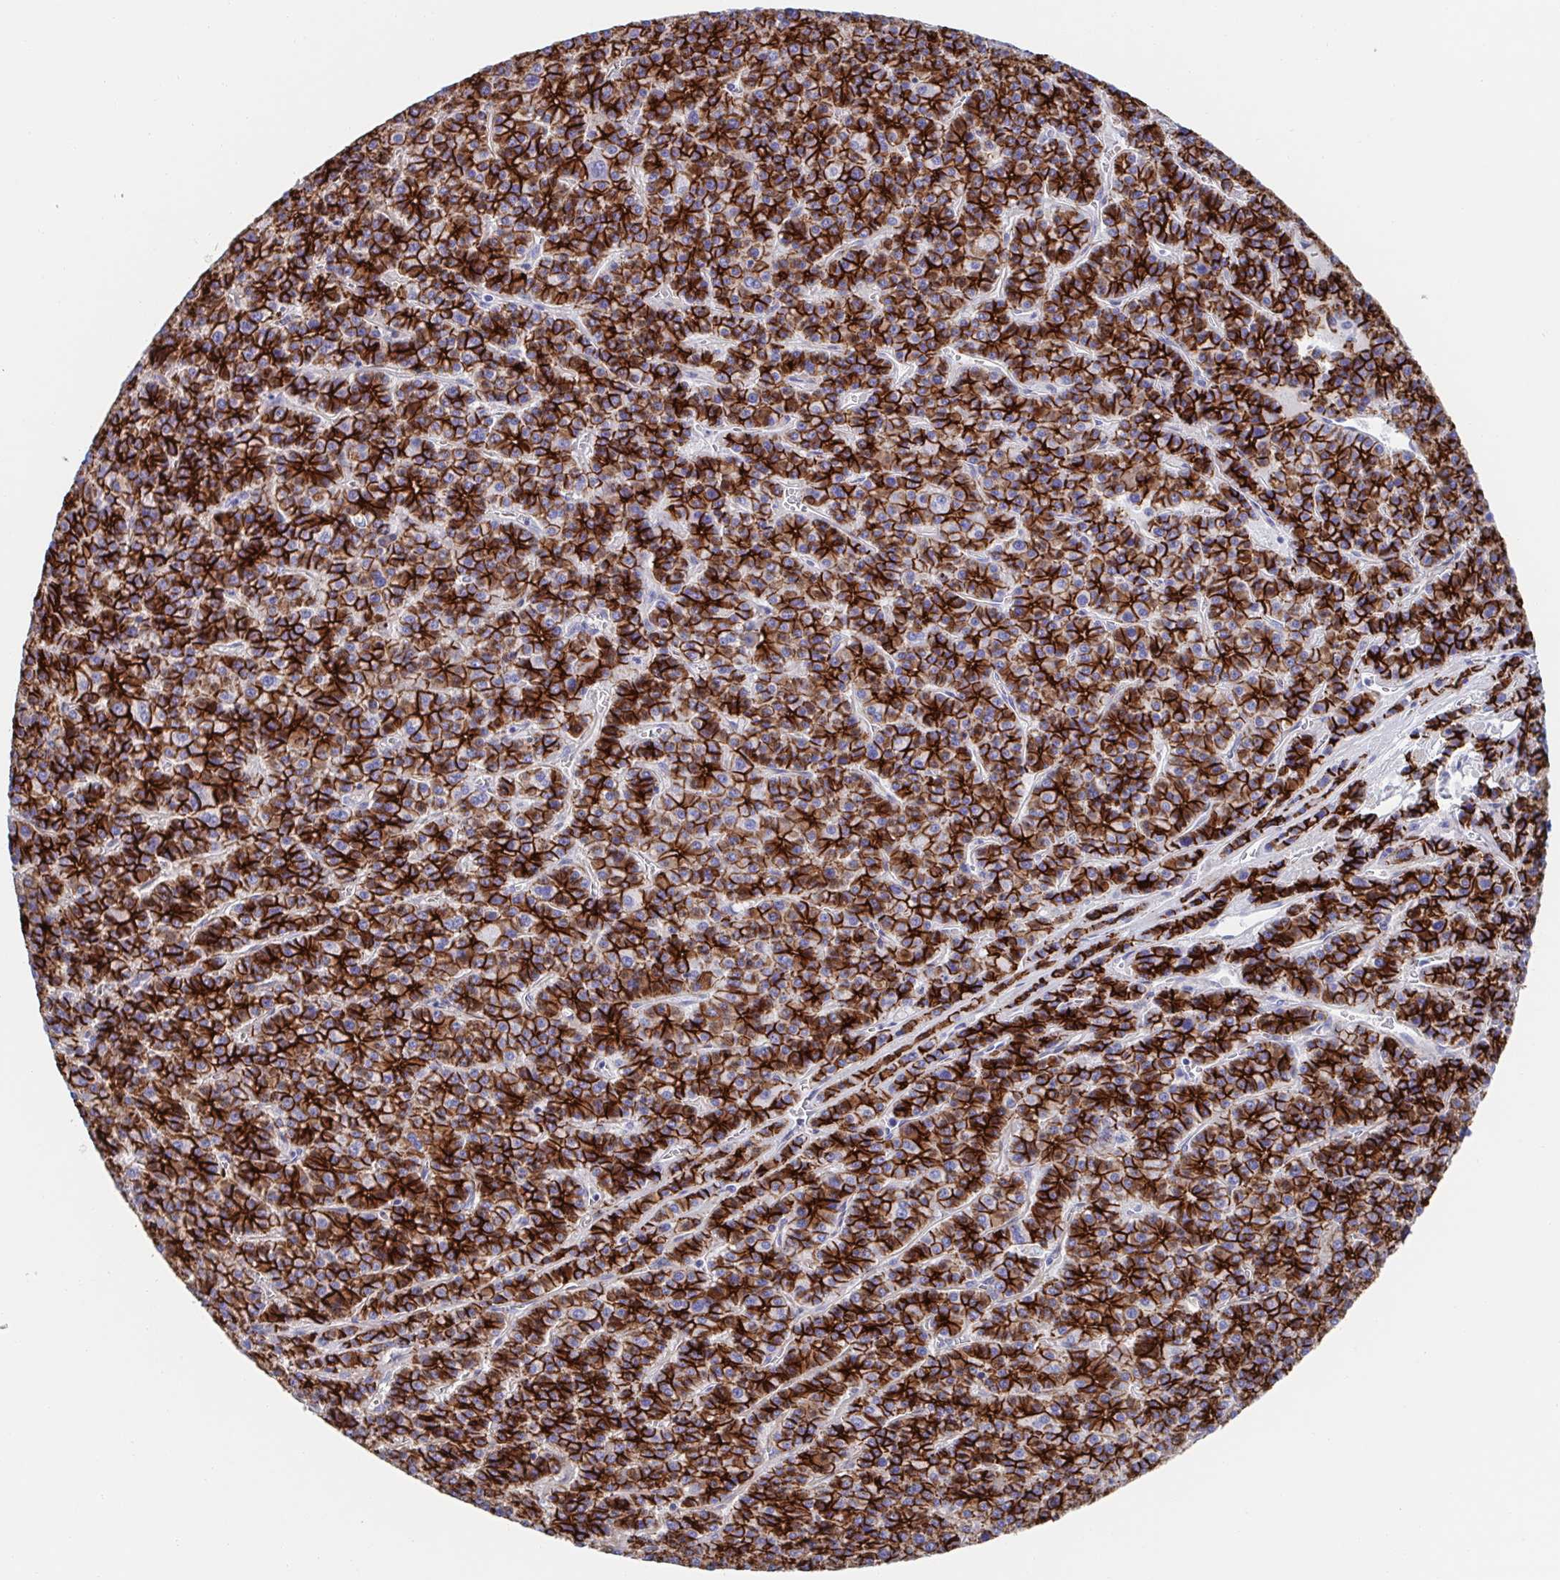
{"staining": {"intensity": "strong", "quantity": ">75%", "location": "cytoplasmic/membranous"}, "tissue": "liver cancer", "cell_type": "Tumor cells", "image_type": "cancer", "snomed": [{"axis": "morphology", "description": "Carcinoma, Hepatocellular, NOS"}, {"axis": "topography", "description": "Liver"}], "caption": "The immunohistochemical stain labels strong cytoplasmic/membranous positivity in tumor cells of liver cancer tissue. The staining is performed using DAB brown chromogen to label protein expression. The nuclei are counter-stained blue using hematoxylin.", "gene": "CDH2", "patient": {"sex": "female", "age": 58}}